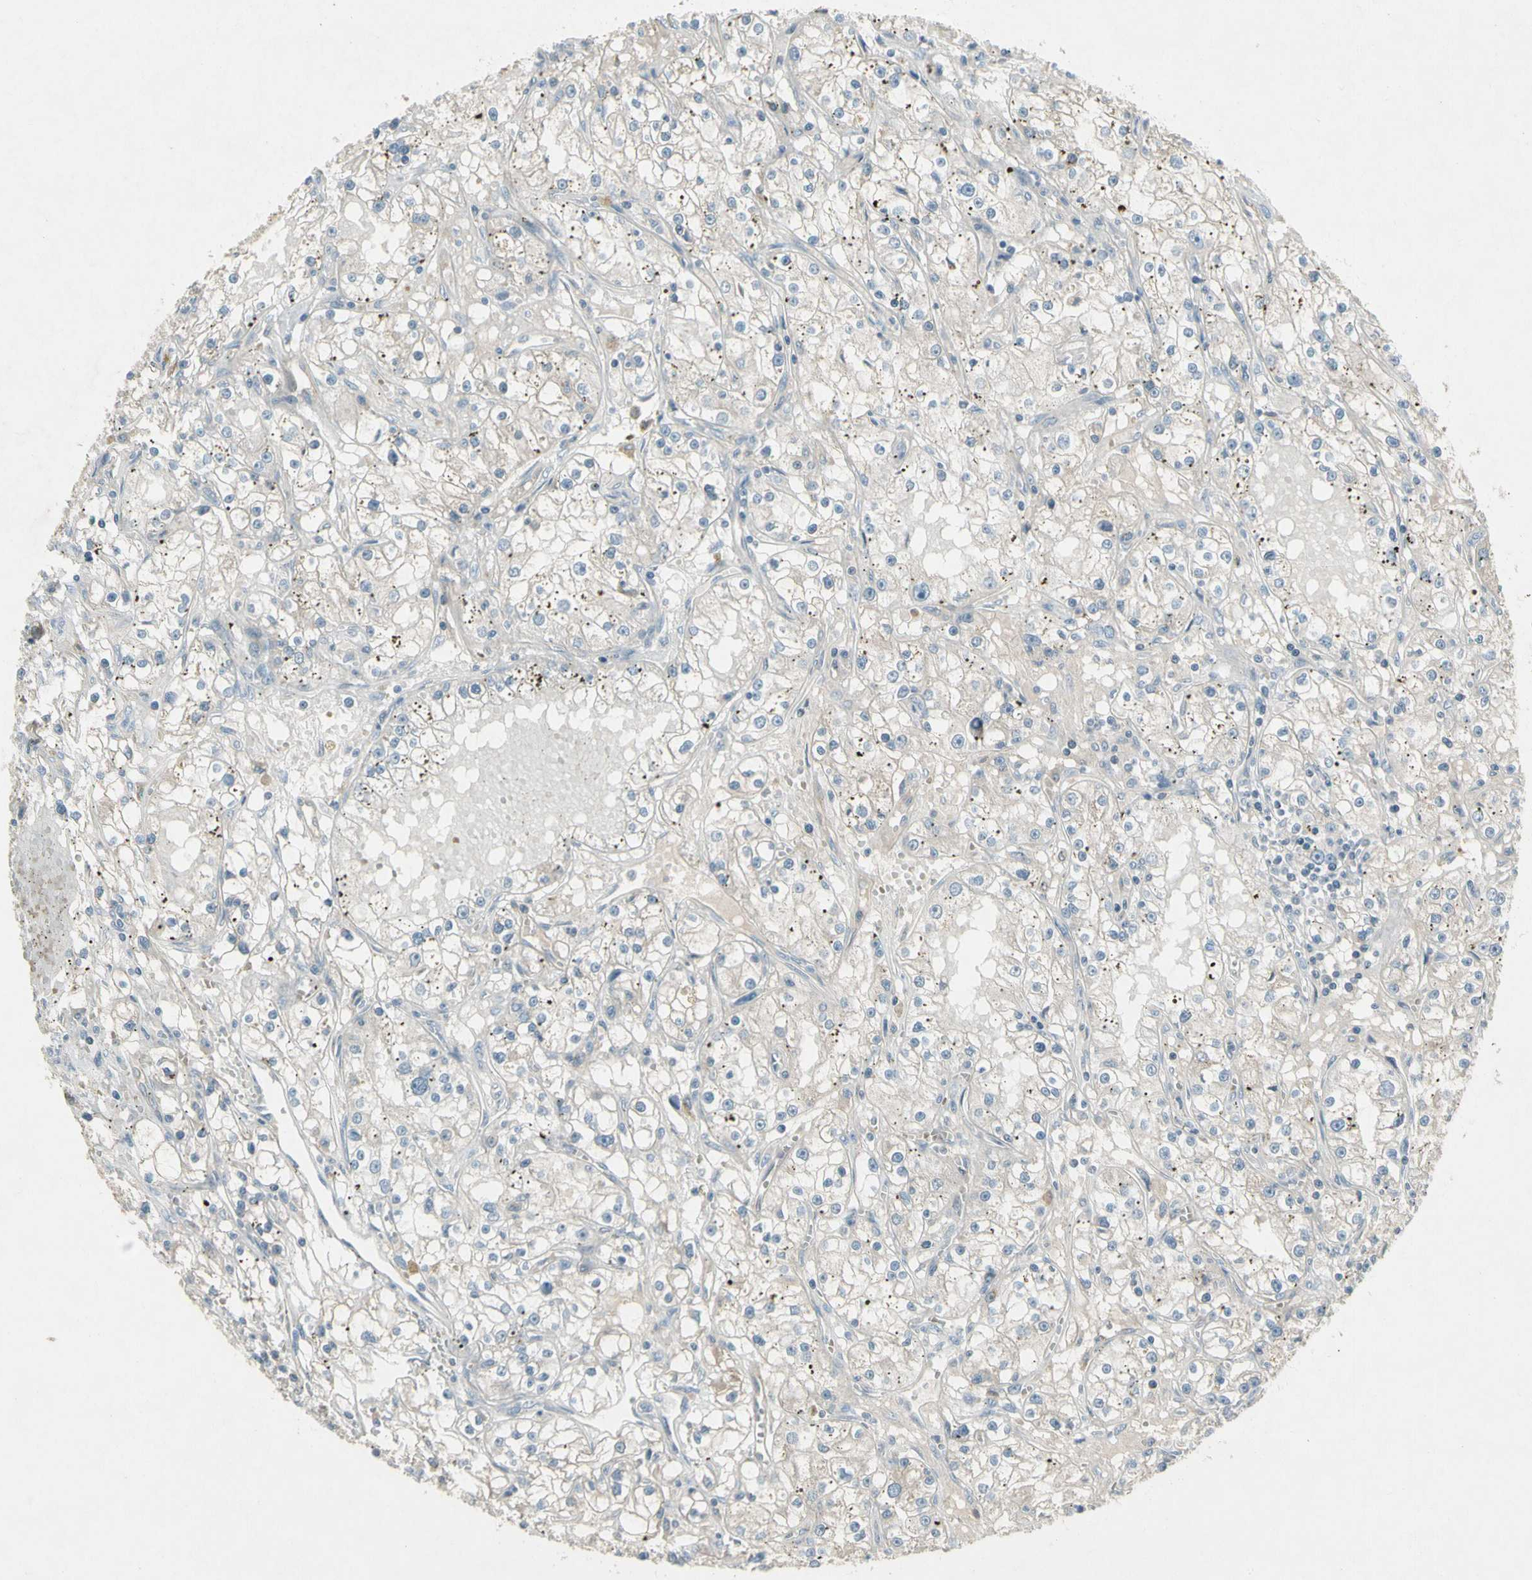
{"staining": {"intensity": "weak", "quantity": "<25%", "location": "cytoplasmic/membranous"}, "tissue": "renal cancer", "cell_type": "Tumor cells", "image_type": "cancer", "snomed": [{"axis": "morphology", "description": "Adenocarcinoma, NOS"}, {"axis": "topography", "description": "Kidney"}], "caption": "Tumor cells show no significant staining in renal cancer.", "gene": "PANK2", "patient": {"sex": "male", "age": 56}}